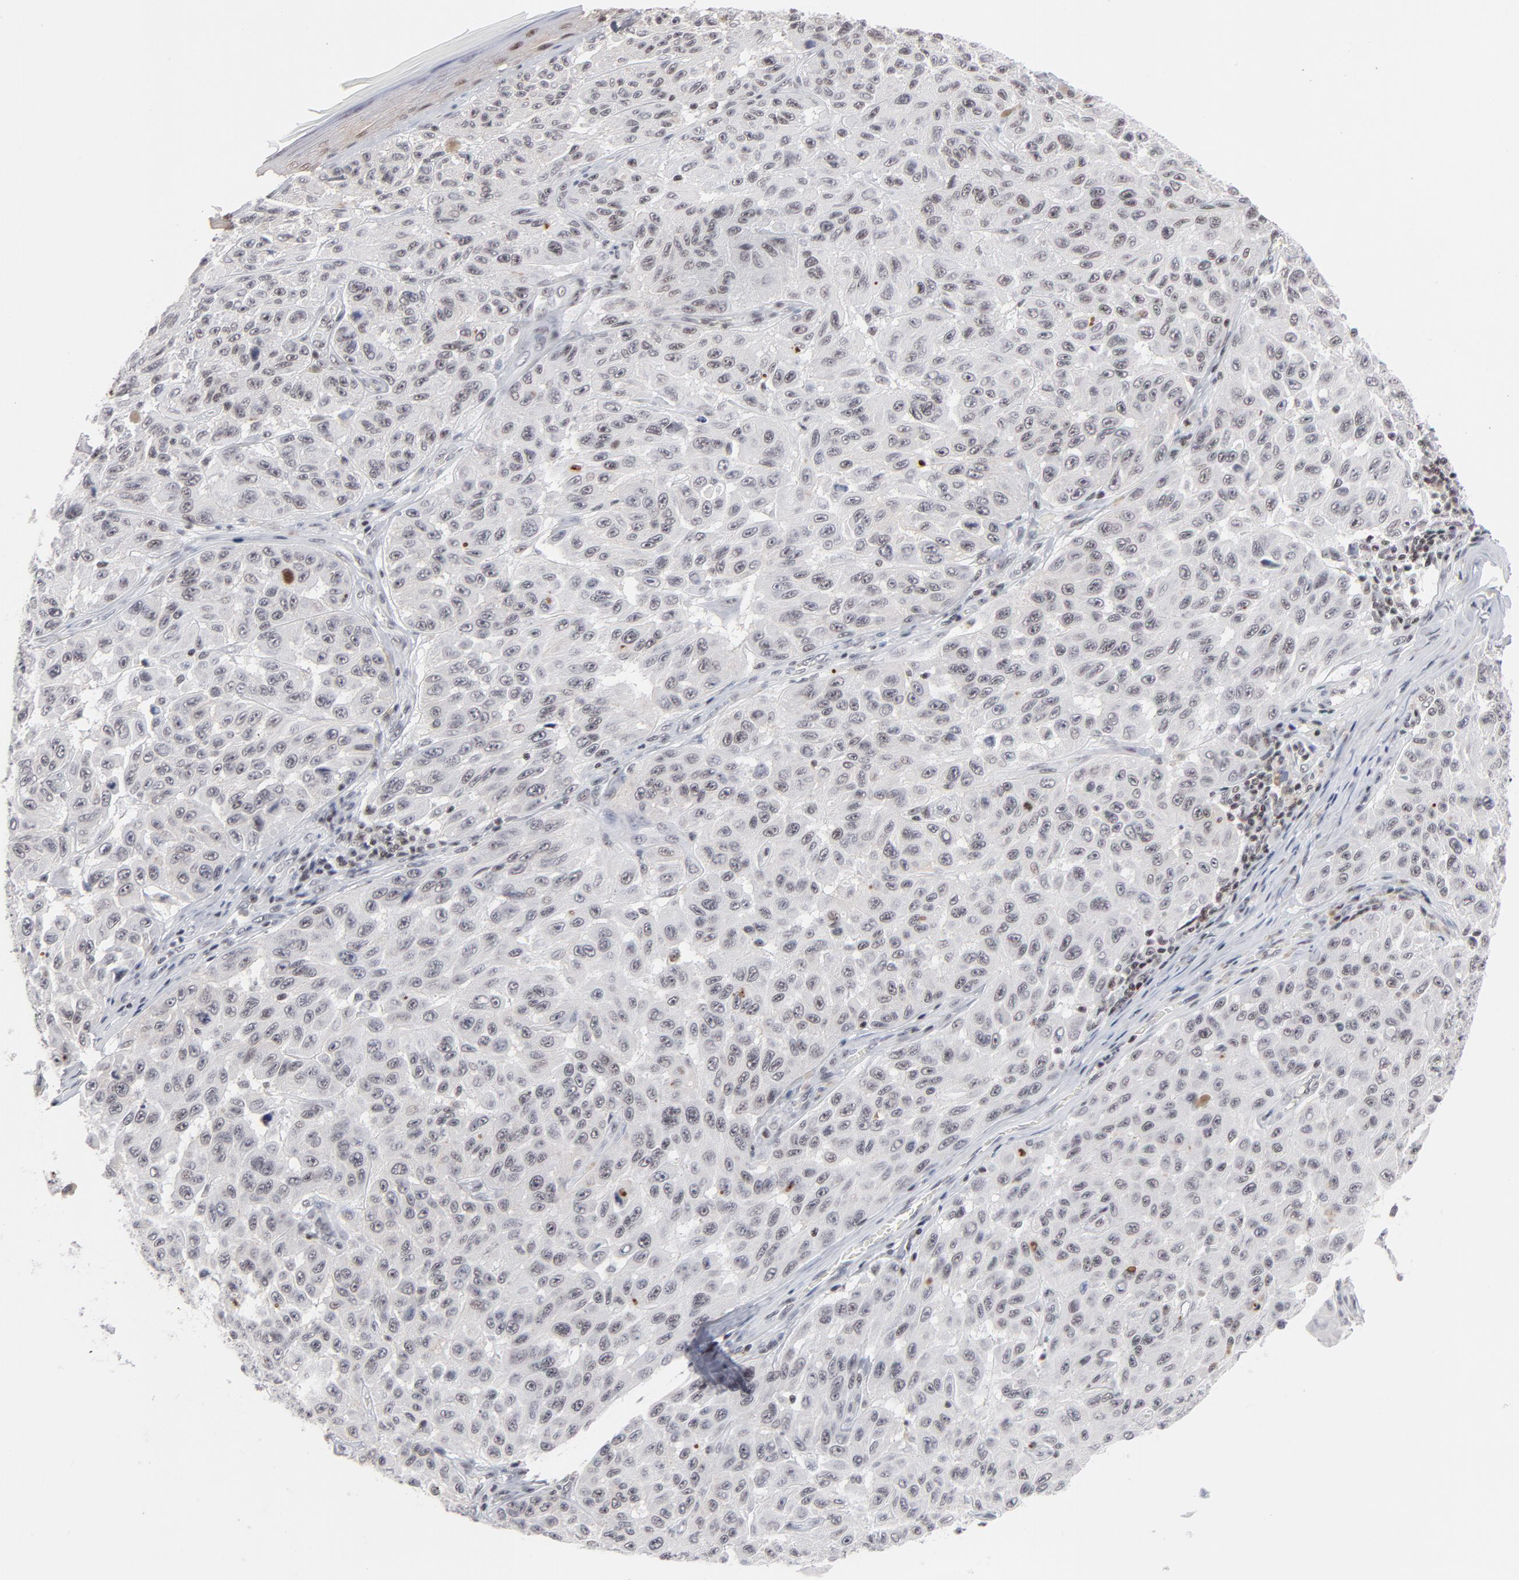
{"staining": {"intensity": "negative", "quantity": "none", "location": "none"}, "tissue": "melanoma", "cell_type": "Tumor cells", "image_type": "cancer", "snomed": [{"axis": "morphology", "description": "Malignant melanoma, NOS"}, {"axis": "topography", "description": "Skin"}], "caption": "Immunohistochemistry (IHC) photomicrograph of melanoma stained for a protein (brown), which reveals no staining in tumor cells.", "gene": "ZNF143", "patient": {"sex": "male", "age": 30}}